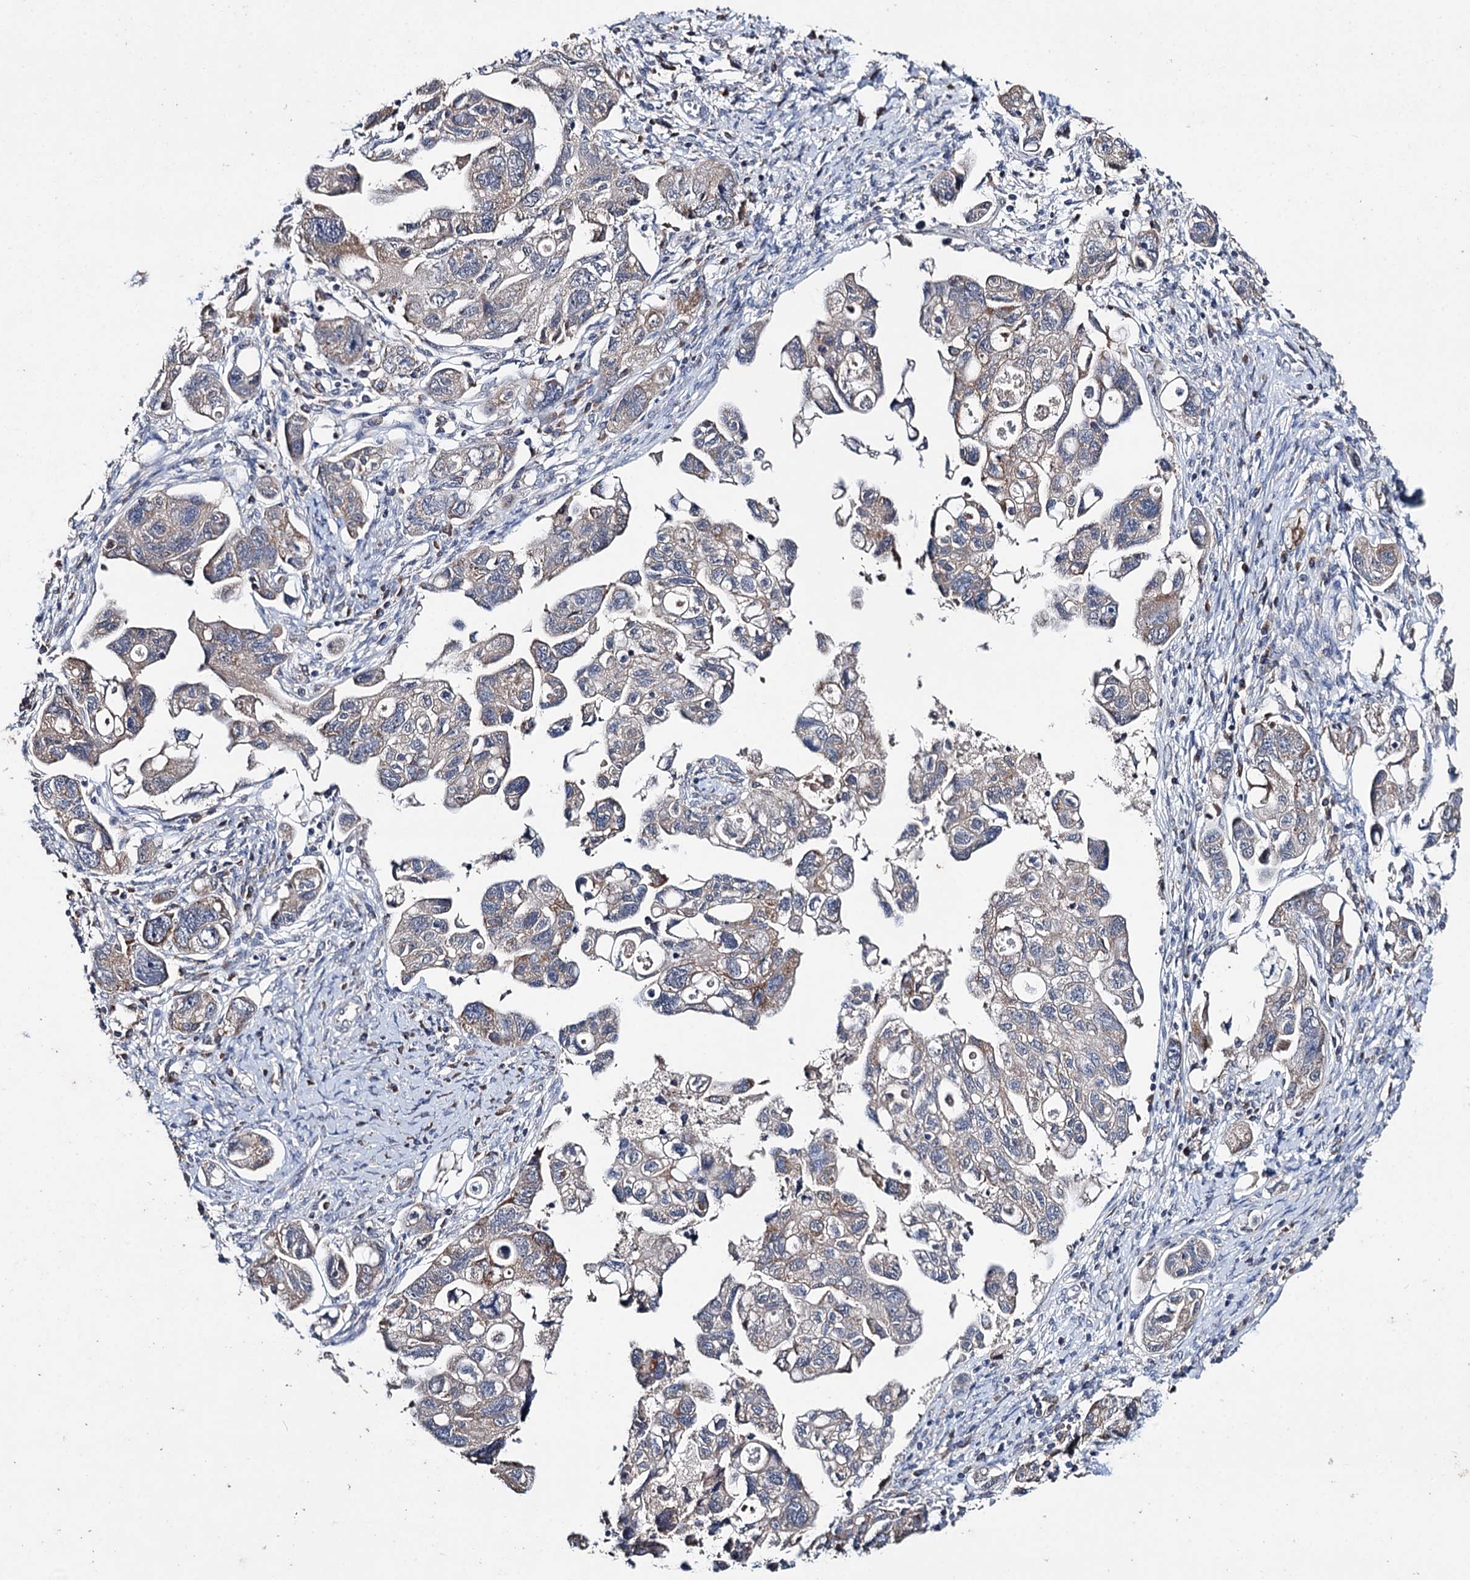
{"staining": {"intensity": "weak", "quantity": ">75%", "location": "cytoplasmic/membranous"}, "tissue": "ovarian cancer", "cell_type": "Tumor cells", "image_type": "cancer", "snomed": [{"axis": "morphology", "description": "Carcinoma, NOS"}, {"axis": "morphology", "description": "Cystadenocarcinoma, serous, NOS"}, {"axis": "topography", "description": "Ovary"}], "caption": "This is a photomicrograph of immunohistochemistry staining of ovarian carcinoma, which shows weak staining in the cytoplasmic/membranous of tumor cells.", "gene": "CLPB", "patient": {"sex": "female", "age": 69}}